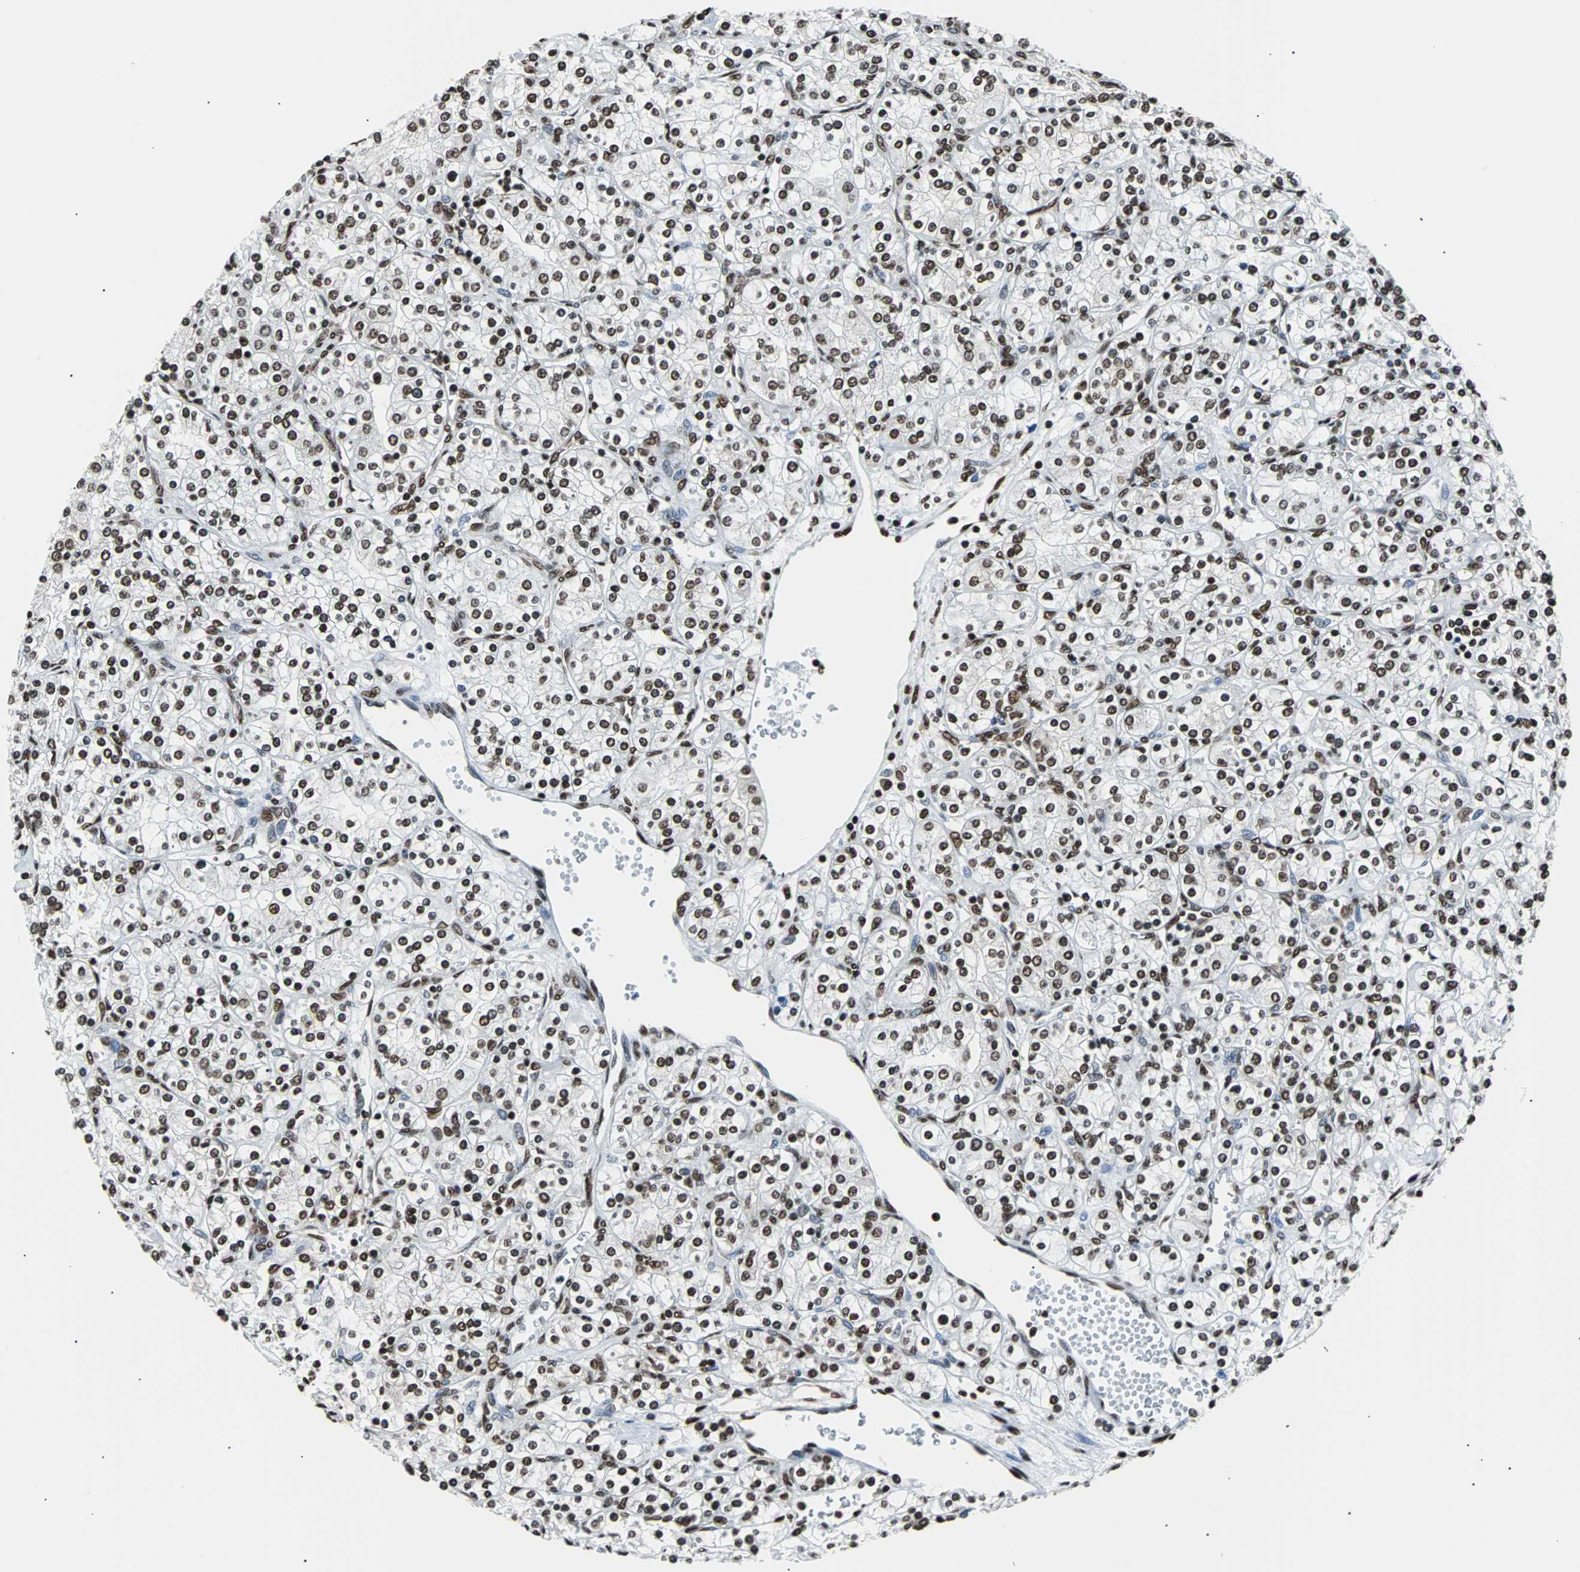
{"staining": {"intensity": "strong", "quantity": ">75%", "location": "nuclear"}, "tissue": "renal cancer", "cell_type": "Tumor cells", "image_type": "cancer", "snomed": [{"axis": "morphology", "description": "Adenocarcinoma, NOS"}, {"axis": "topography", "description": "Kidney"}], "caption": "Immunohistochemical staining of renal adenocarcinoma shows high levels of strong nuclear positivity in approximately >75% of tumor cells.", "gene": "FUBP1", "patient": {"sex": "male", "age": 77}}